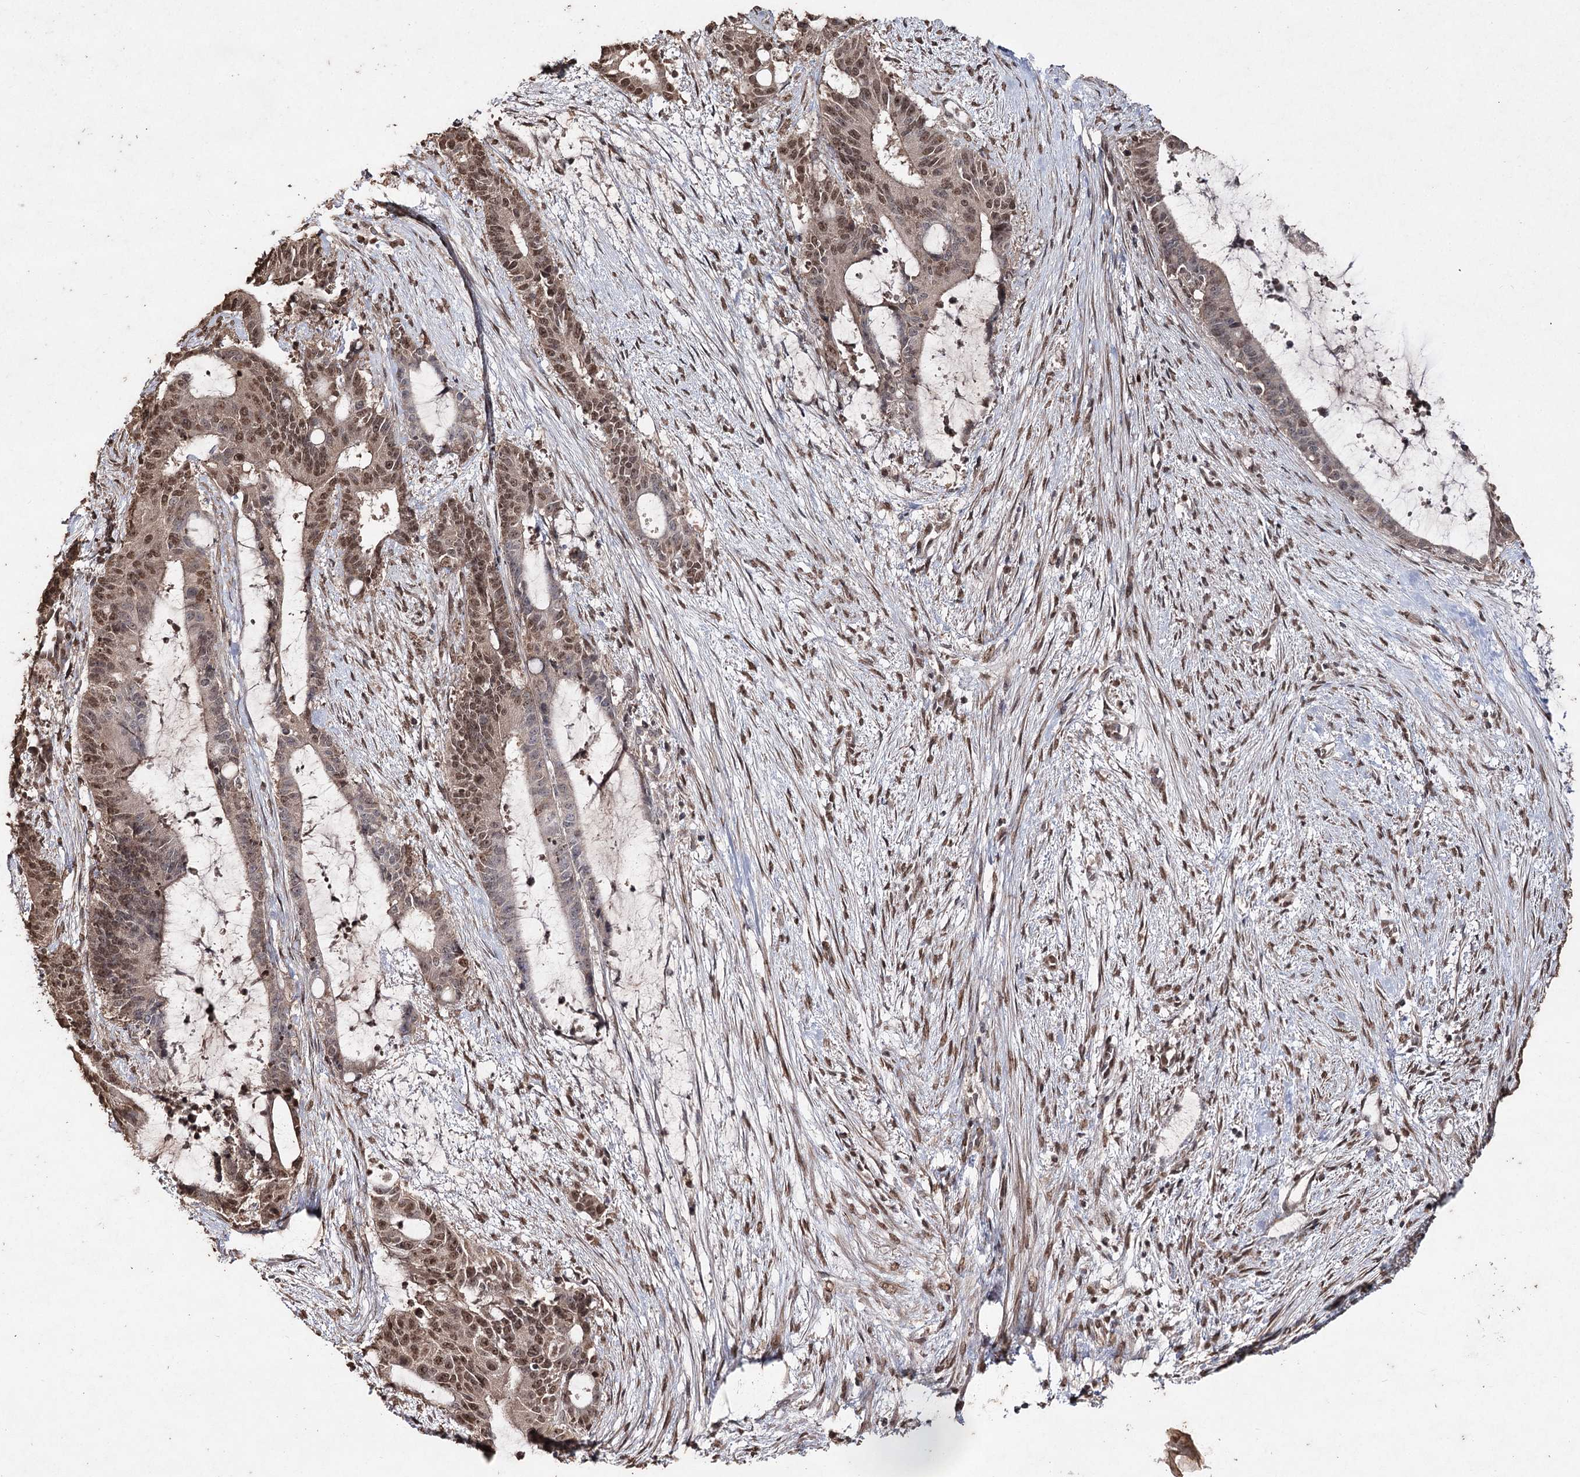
{"staining": {"intensity": "moderate", "quantity": ">75%", "location": "nuclear"}, "tissue": "liver cancer", "cell_type": "Tumor cells", "image_type": "cancer", "snomed": [{"axis": "morphology", "description": "Normal tissue, NOS"}, {"axis": "morphology", "description": "Cholangiocarcinoma"}, {"axis": "topography", "description": "Liver"}, {"axis": "topography", "description": "Peripheral nerve tissue"}], "caption": "Immunohistochemical staining of liver cholangiocarcinoma demonstrates moderate nuclear protein positivity in about >75% of tumor cells.", "gene": "ATG14", "patient": {"sex": "female", "age": 73}}